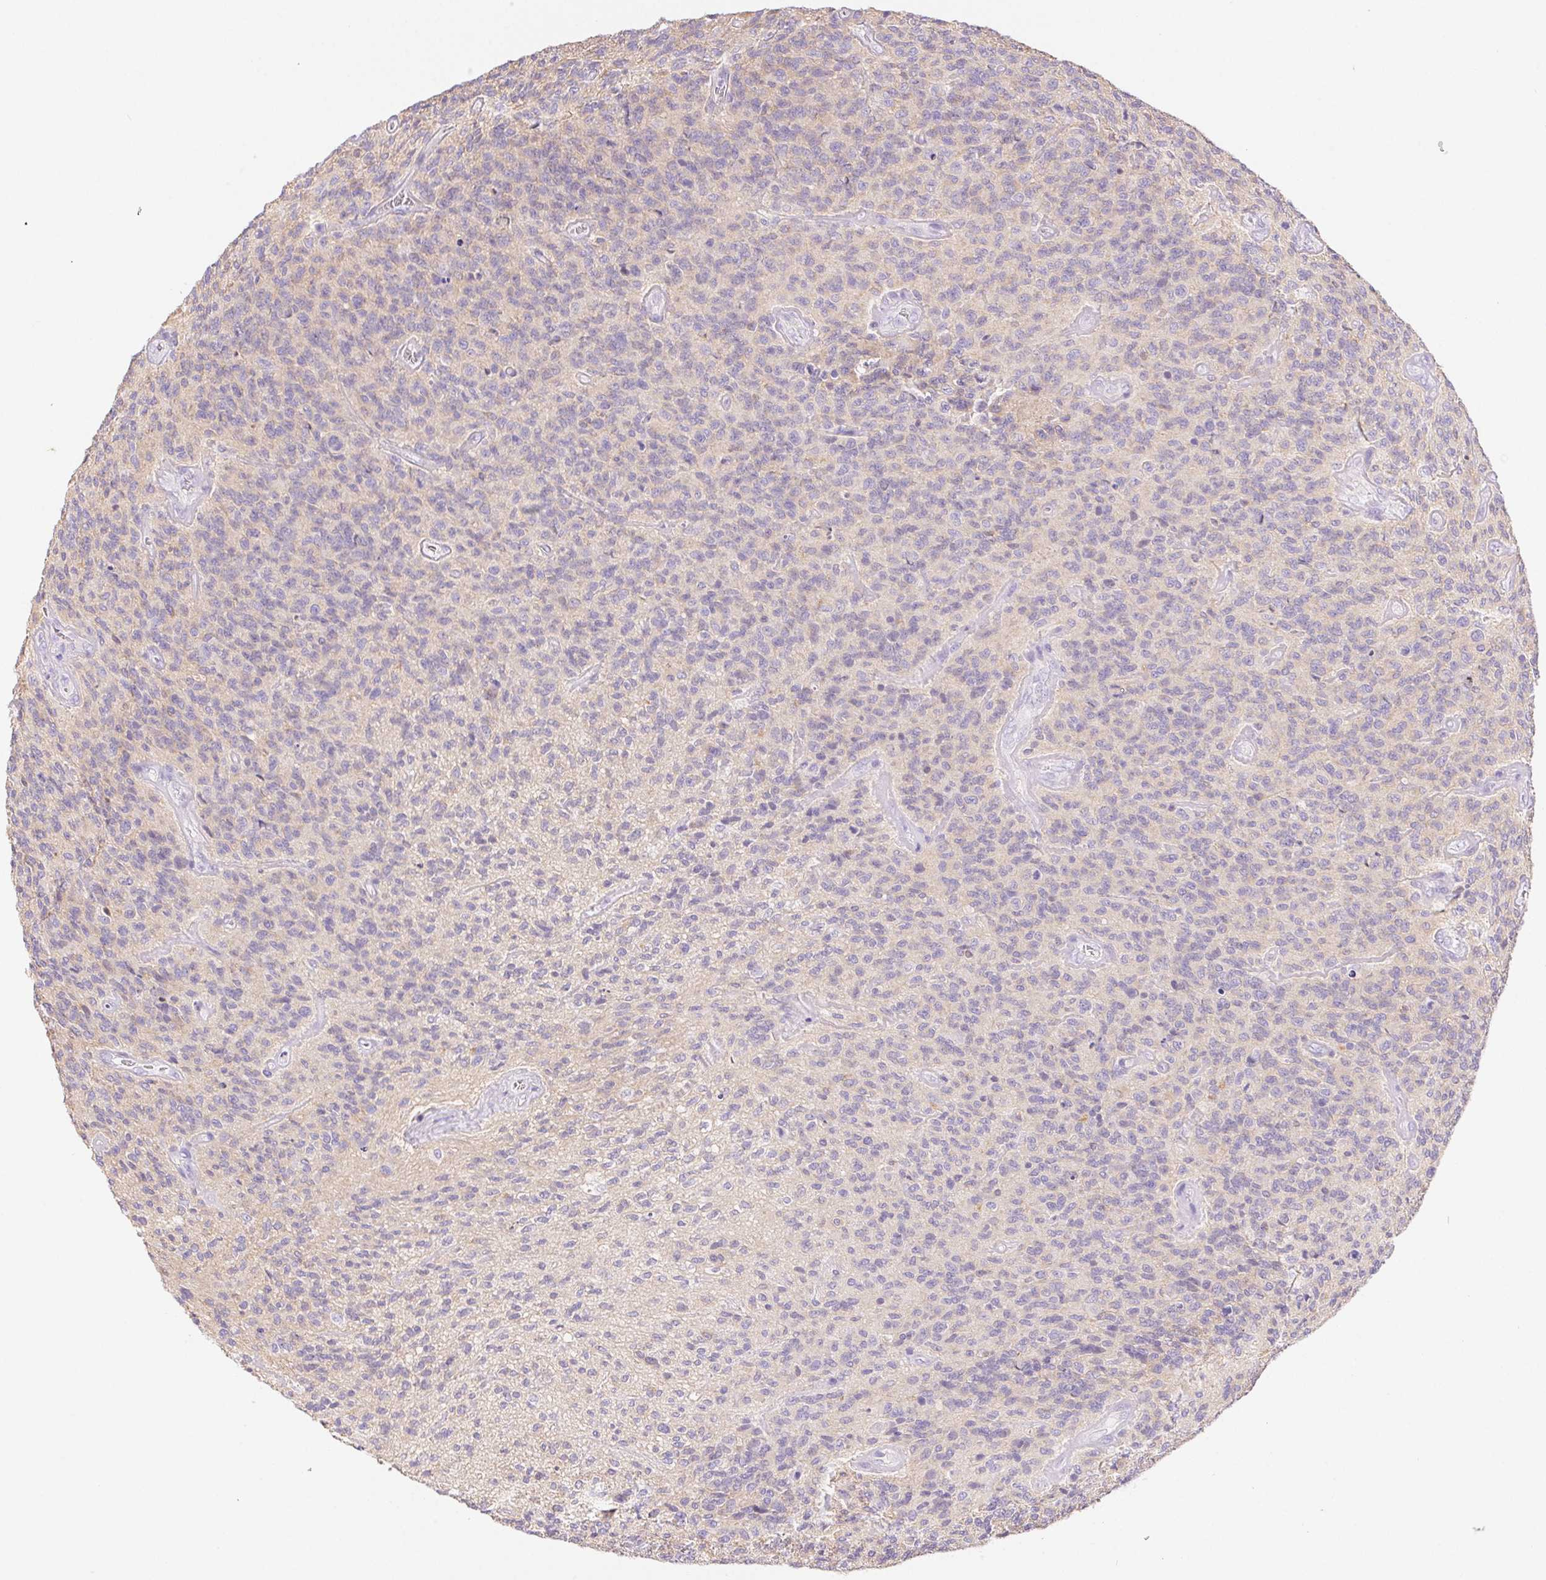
{"staining": {"intensity": "negative", "quantity": "none", "location": "none"}, "tissue": "glioma", "cell_type": "Tumor cells", "image_type": "cancer", "snomed": [{"axis": "morphology", "description": "Glioma, malignant, High grade"}, {"axis": "topography", "description": "Brain"}], "caption": "There is no significant expression in tumor cells of malignant glioma (high-grade).", "gene": "PNLIP", "patient": {"sex": "male", "age": 76}}